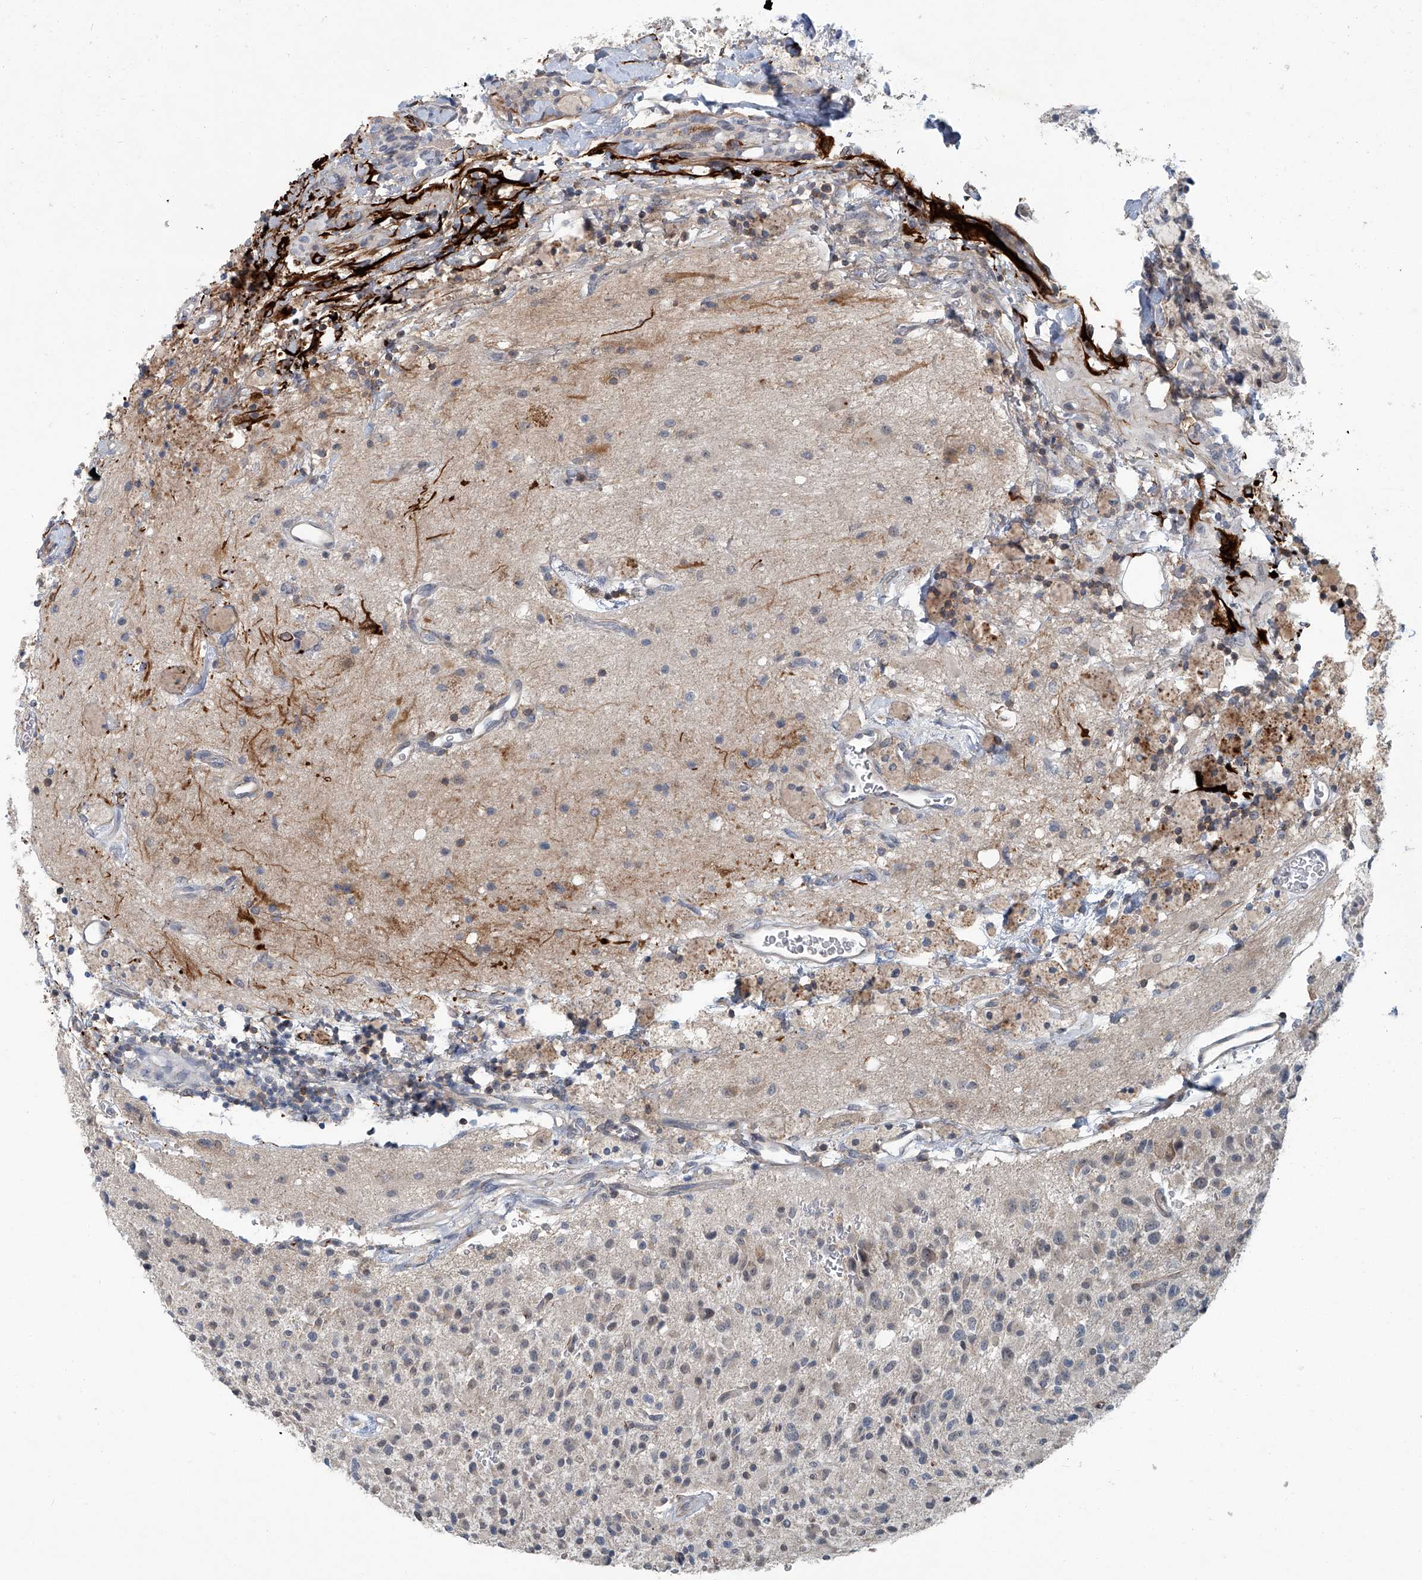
{"staining": {"intensity": "negative", "quantity": "none", "location": "none"}, "tissue": "glioma", "cell_type": "Tumor cells", "image_type": "cancer", "snomed": [{"axis": "morphology", "description": "Glioma, malignant, High grade"}, {"axis": "topography", "description": "Brain"}], "caption": "Tumor cells show no significant protein staining in malignant glioma (high-grade).", "gene": "AKNAD1", "patient": {"sex": "male", "age": 34}}